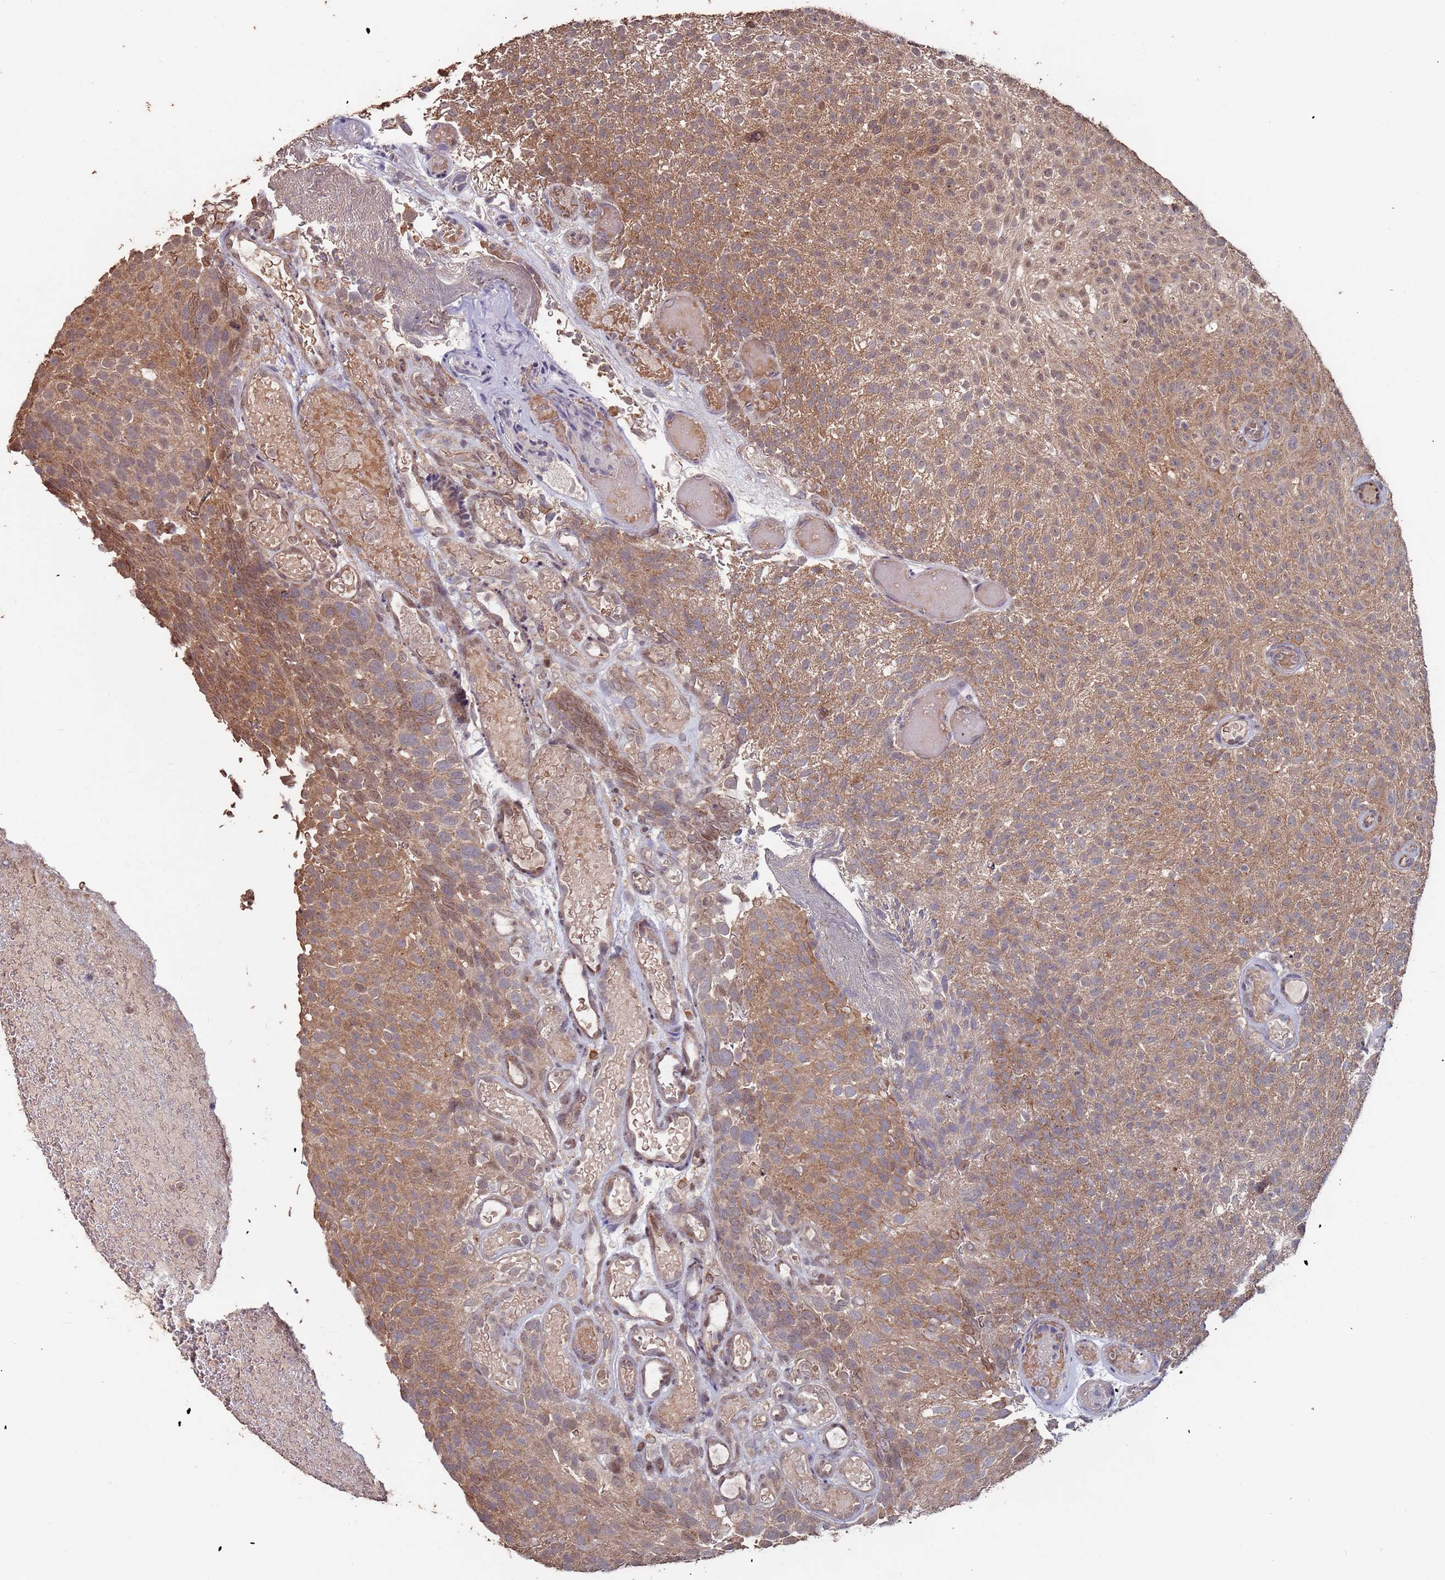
{"staining": {"intensity": "moderate", "quantity": ">75%", "location": "cytoplasmic/membranous"}, "tissue": "urothelial cancer", "cell_type": "Tumor cells", "image_type": "cancer", "snomed": [{"axis": "morphology", "description": "Urothelial carcinoma, Low grade"}, {"axis": "topography", "description": "Urinary bladder"}], "caption": "Approximately >75% of tumor cells in human urothelial carcinoma (low-grade) display moderate cytoplasmic/membranous protein expression as visualized by brown immunohistochemical staining.", "gene": "PRR7", "patient": {"sex": "male", "age": 78}}